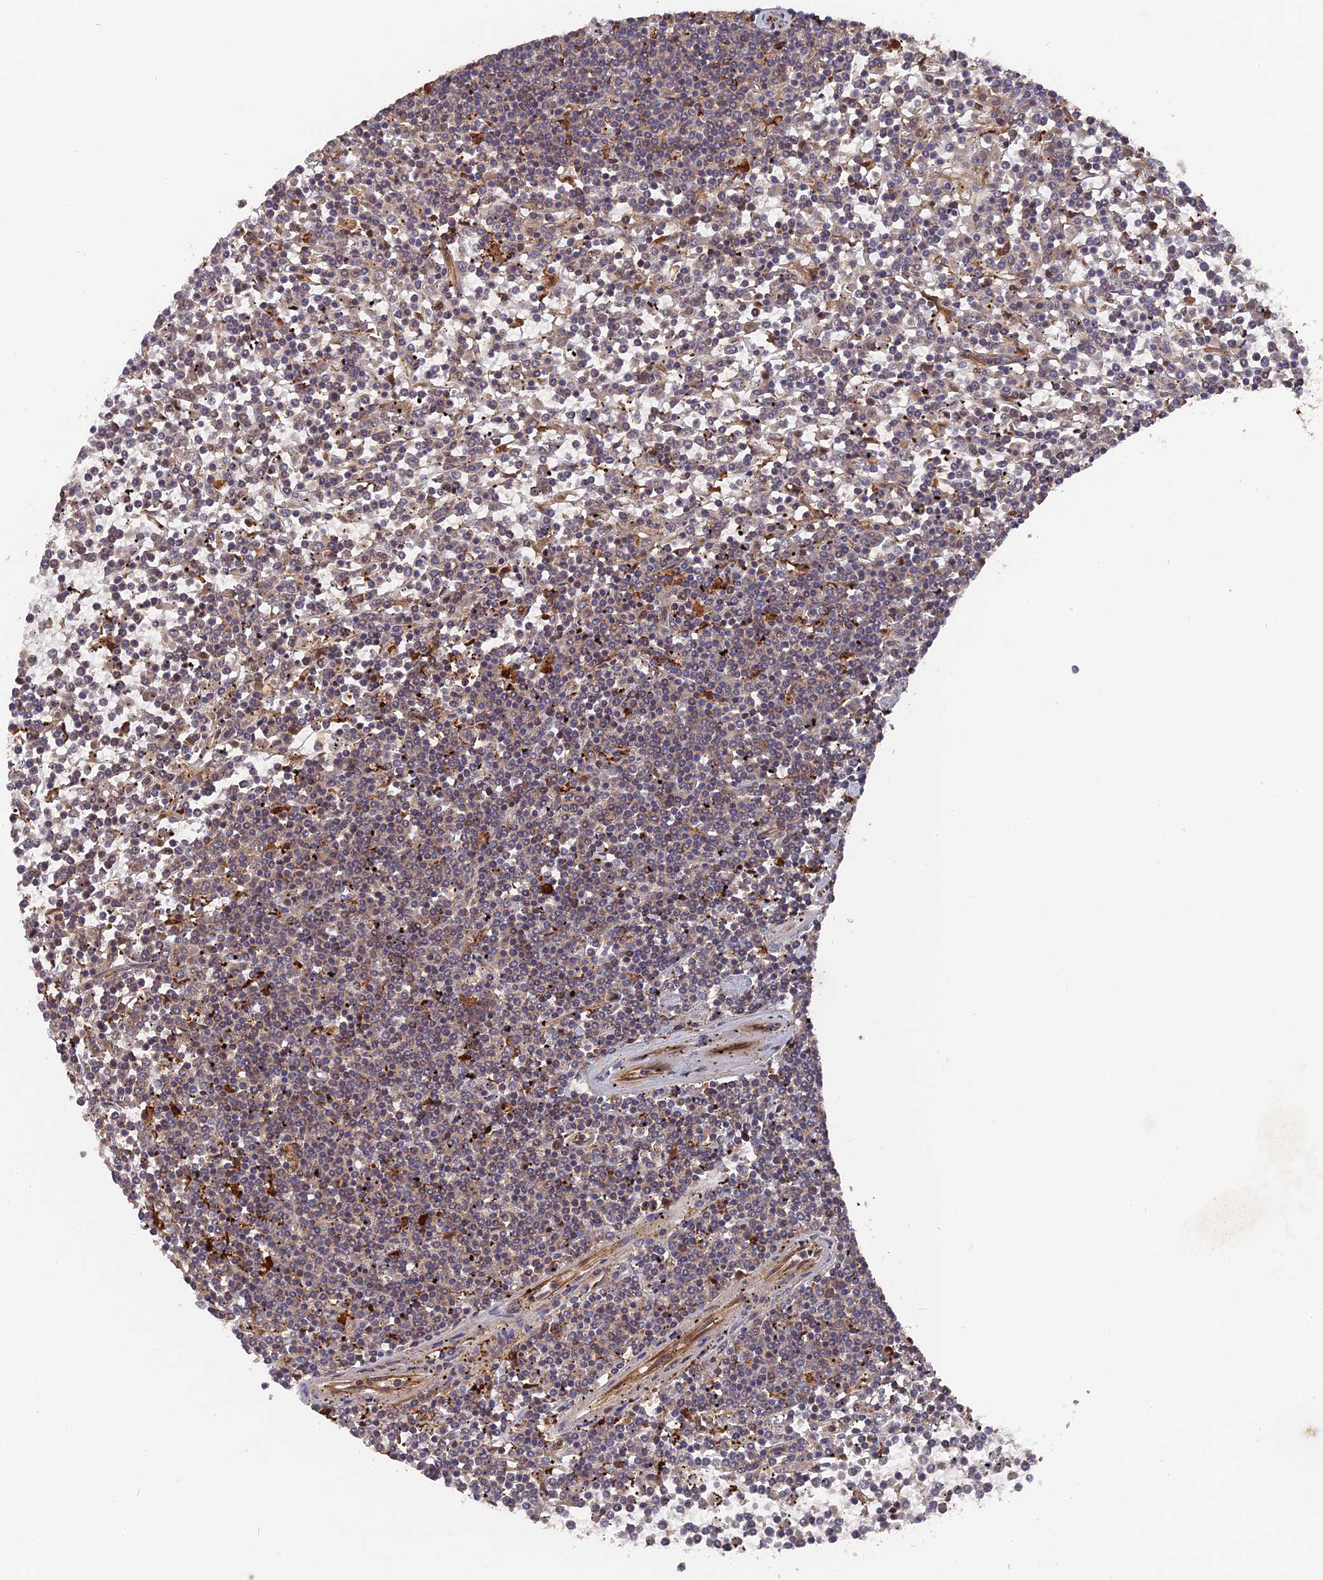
{"staining": {"intensity": "negative", "quantity": "none", "location": "none"}, "tissue": "lymphoma", "cell_type": "Tumor cells", "image_type": "cancer", "snomed": [{"axis": "morphology", "description": "Malignant lymphoma, non-Hodgkin's type, Low grade"}, {"axis": "topography", "description": "Spleen"}], "caption": "Tumor cells are negative for protein expression in human low-grade malignant lymphoma, non-Hodgkin's type.", "gene": "DEF8", "patient": {"sex": "female", "age": 19}}